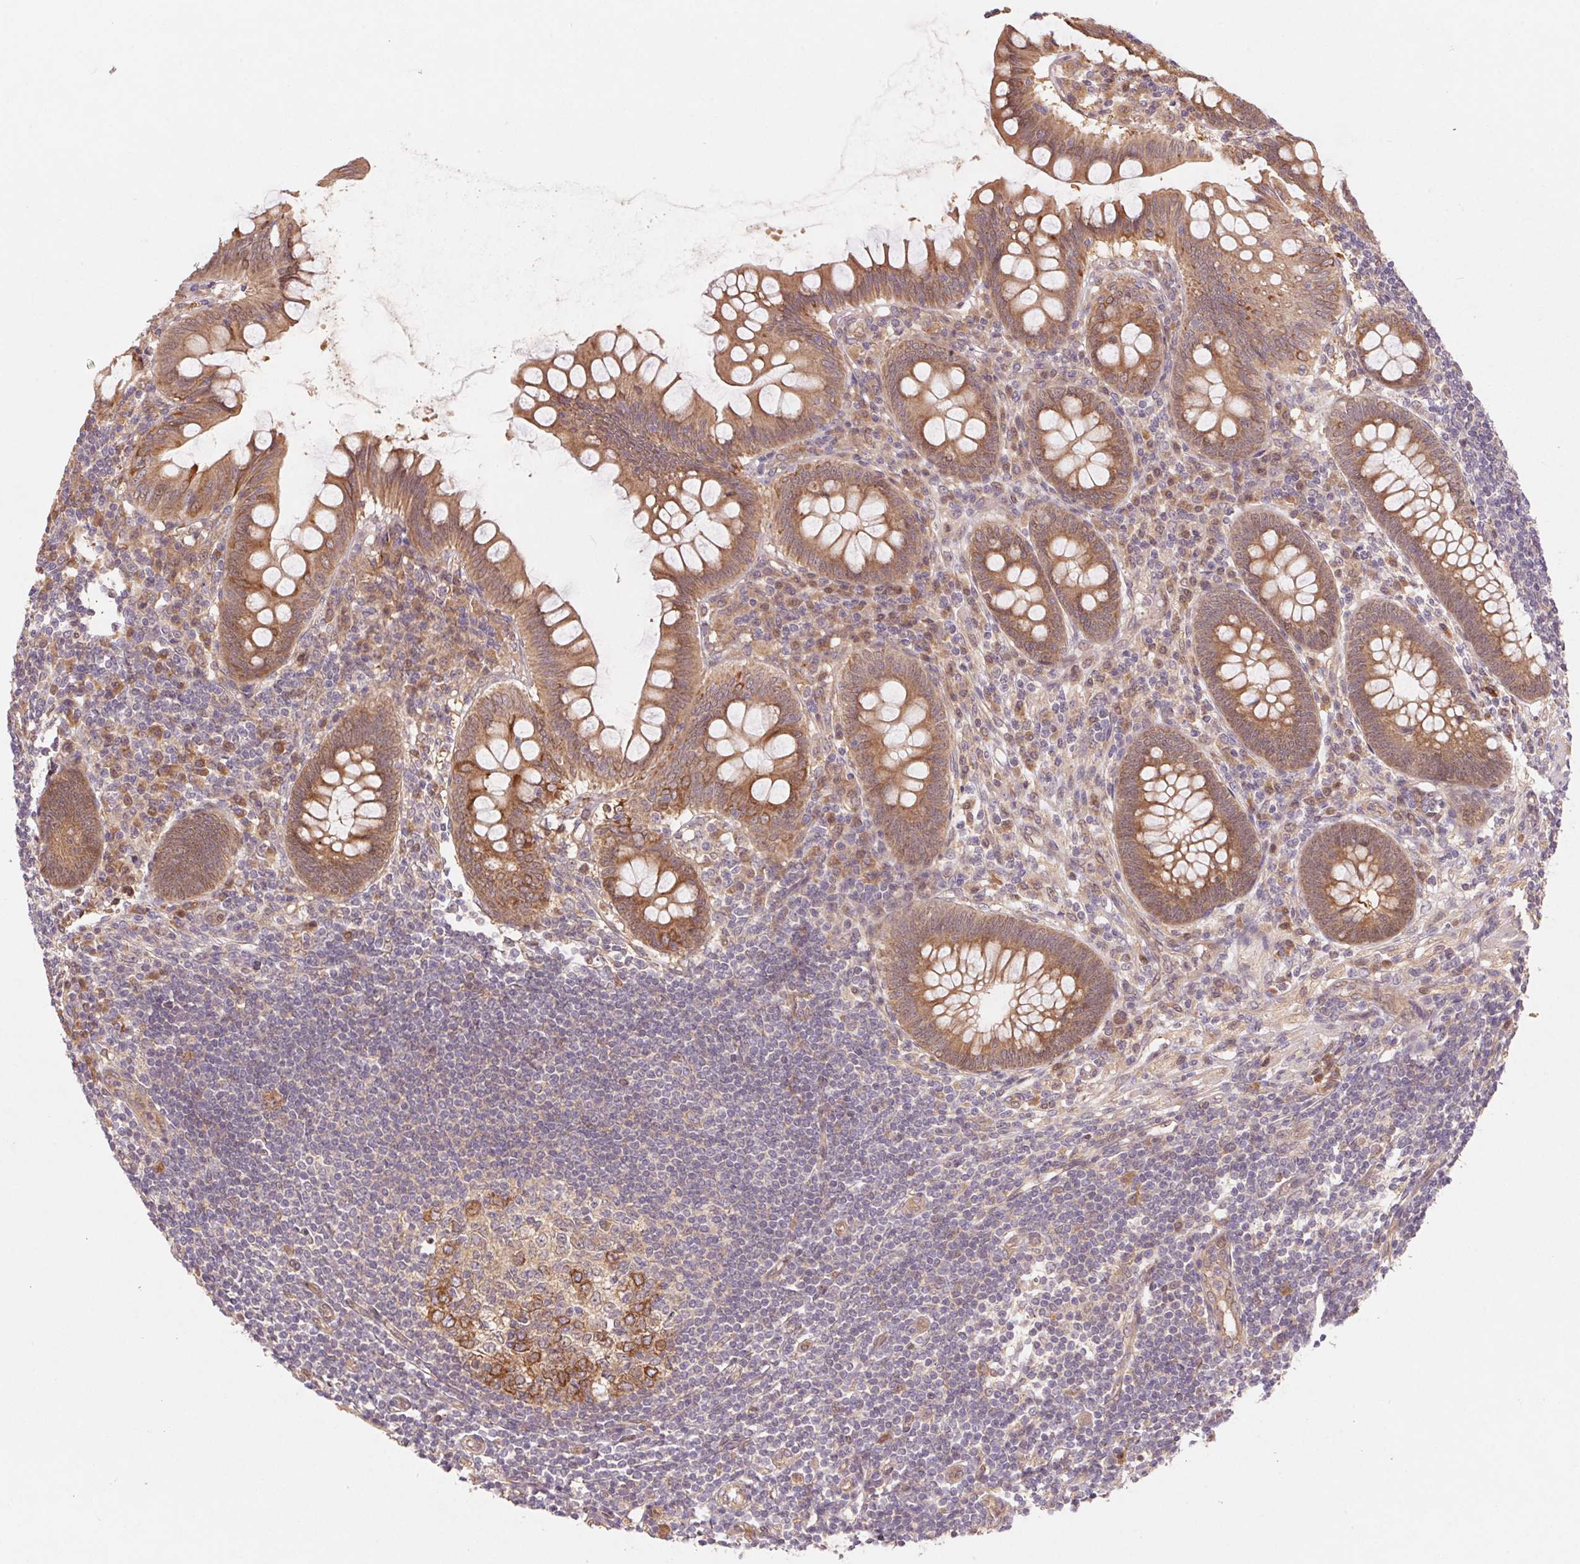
{"staining": {"intensity": "moderate", "quantity": ">75%", "location": "cytoplasmic/membranous"}, "tissue": "appendix", "cell_type": "Glandular cells", "image_type": "normal", "snomed": [{"axis": "morphology", "description": "Normal tissue, NOS"}, {"axis": "topography", "description": "Appendix"}], "caption": "About >75% of glandular cells in benign human appendix display moderate cytoplasmic/membranous protein expression as visualized by brown immunohistochemical staining.", "gene": "RRM1", "patient": {"sex": "female", "age": 57}}